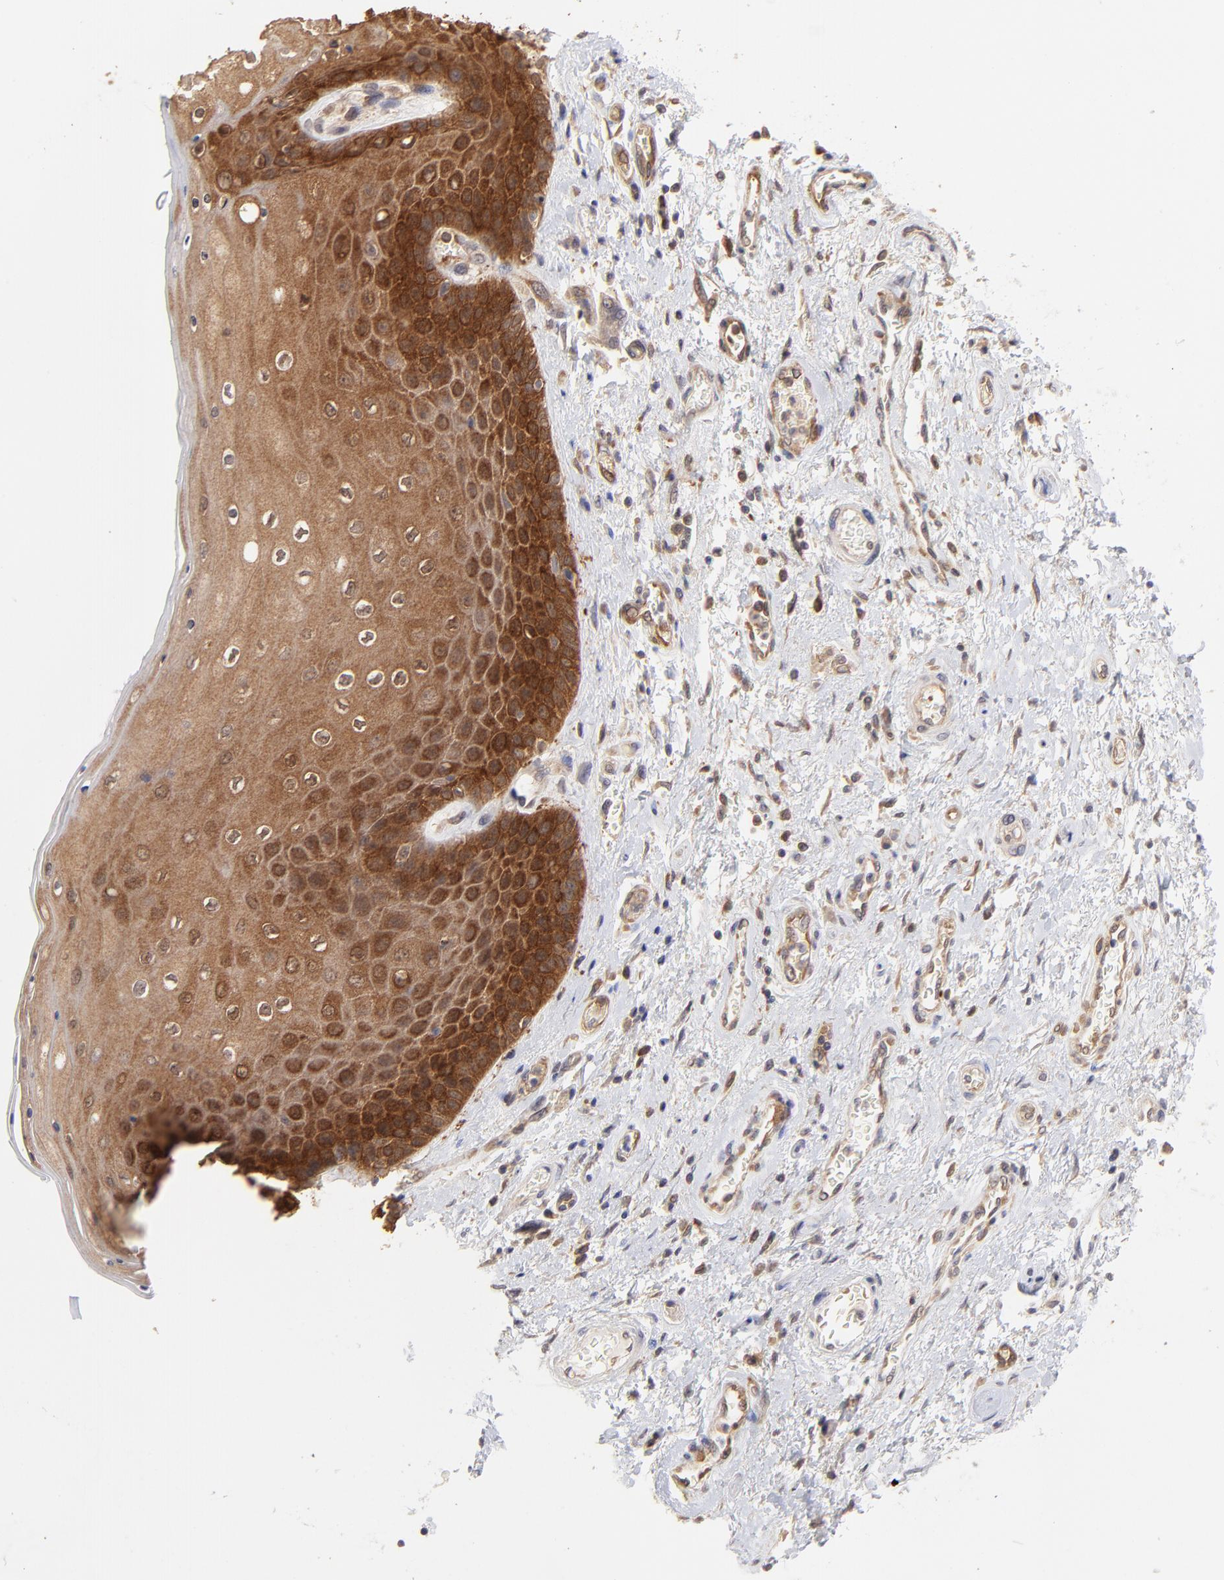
{"staining": {"intensity": "strong", "quantity": "25%-75%", "location": "cytoplasmic/membranous"}, "tissue": "skin", "cell_type": "Epidermal cells", "image_type": "normal", "snomed": [{"axis": "morphology", "description": "Normal tissue, NOS"}, {"axis": "topography", "description": "Anal"}], "caption": "Strong cytoplasmic/membranous expression for a protein is present in about 25%-75% of epidermal cells of normal skin using IHC.", "gene": "GART", "patient": {"sex": "female", "age": 46}}